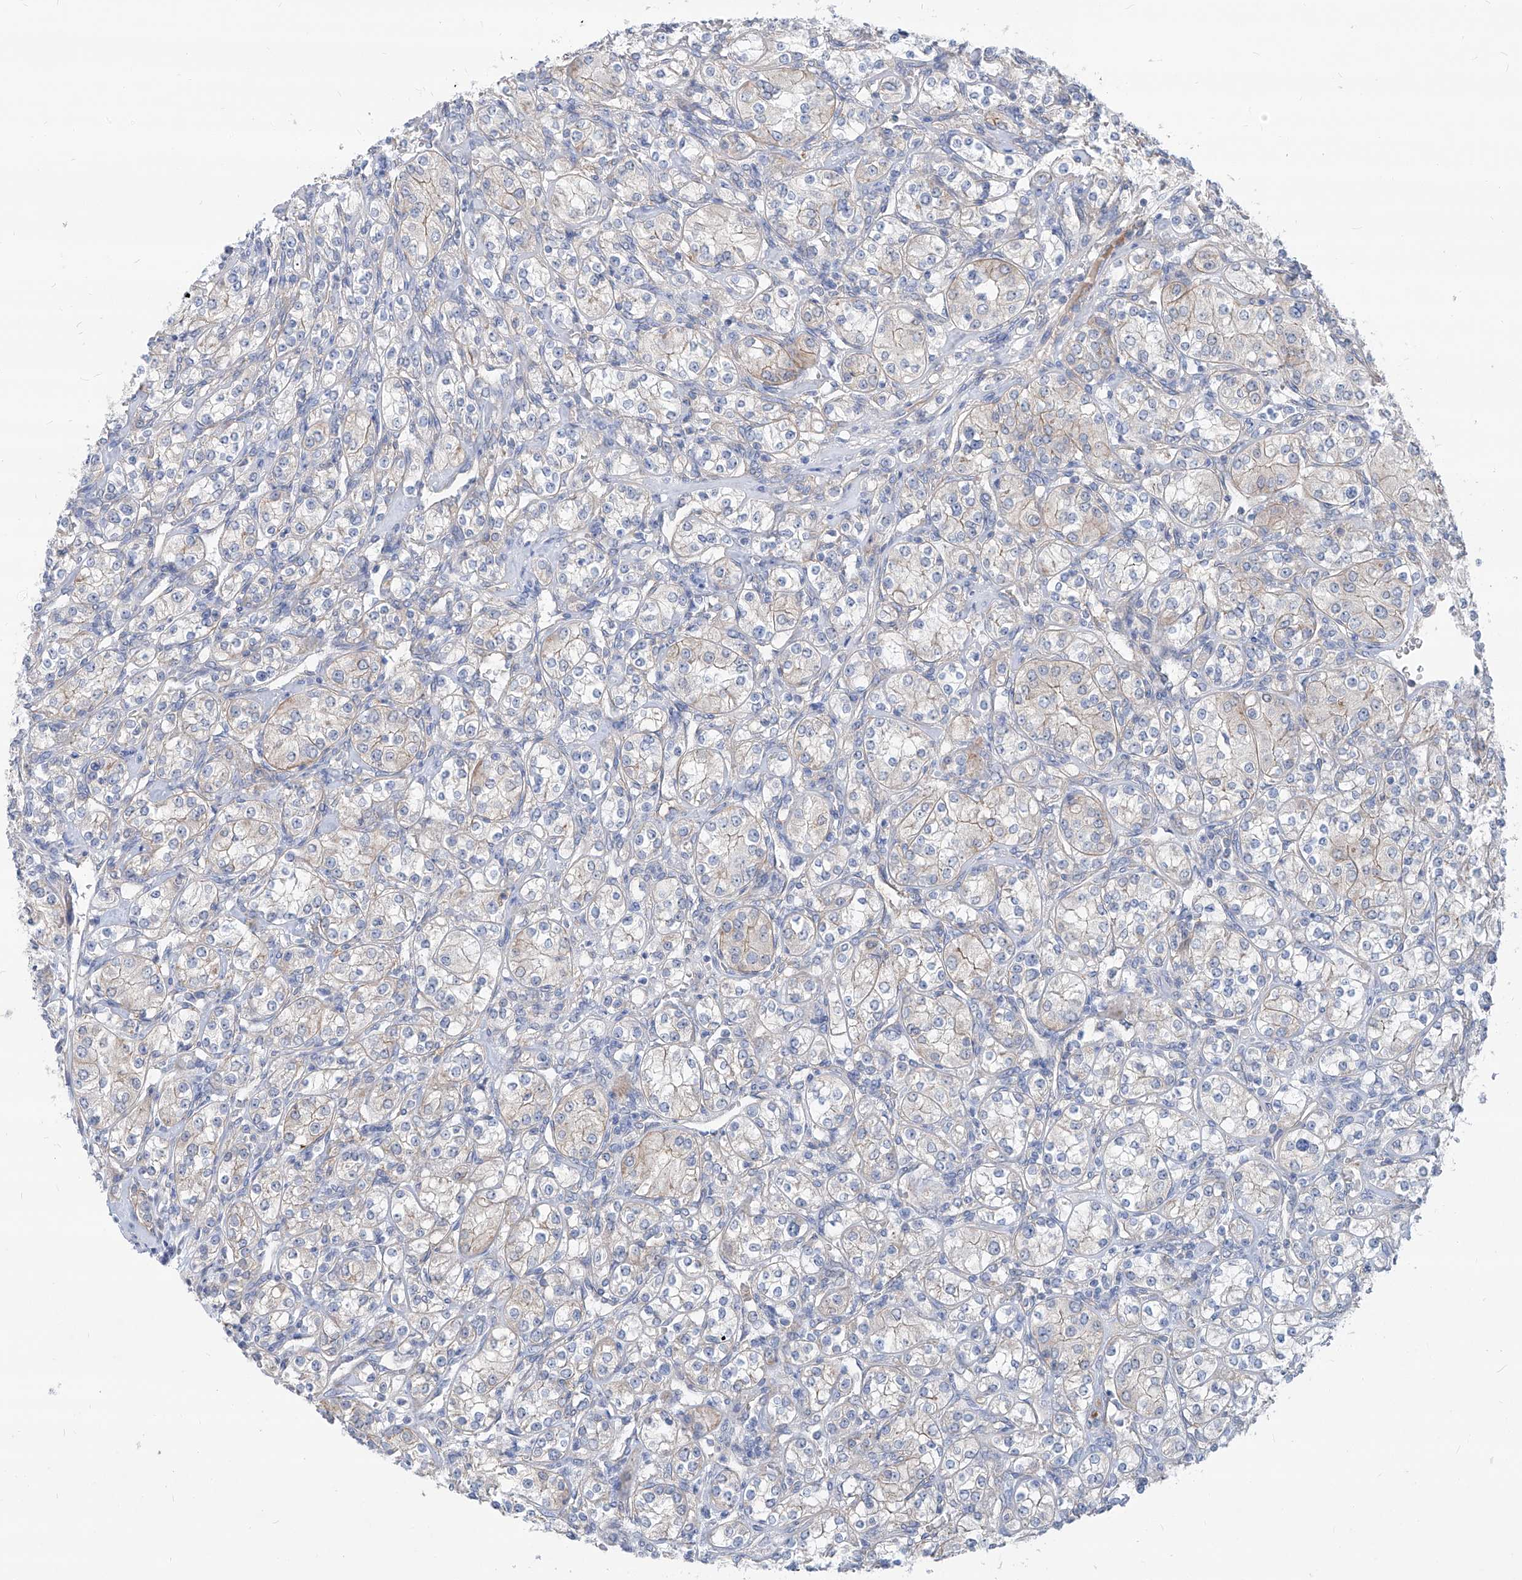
{"staining": {"intensity": "negative", "quantity": "none", "location": "none"}, "tissue": "renal cancer", "cell_type": "Tumor cells", "image_type": "cancer", "snomed": [{"axis": "morphology", "description": "Adenocarcinoma, NOS"}, {"axis": "topography", "description": "Kidney"}], "caption": "Immunohistochemistry image of neoplastic tissue: human renal cancer stained with DAB (3,3'-diaminobenzidine) exhibits no significant protein staining in tumor cells.", "gene": "AKAP10", "patient": {"sex": "male", "age": 77}}